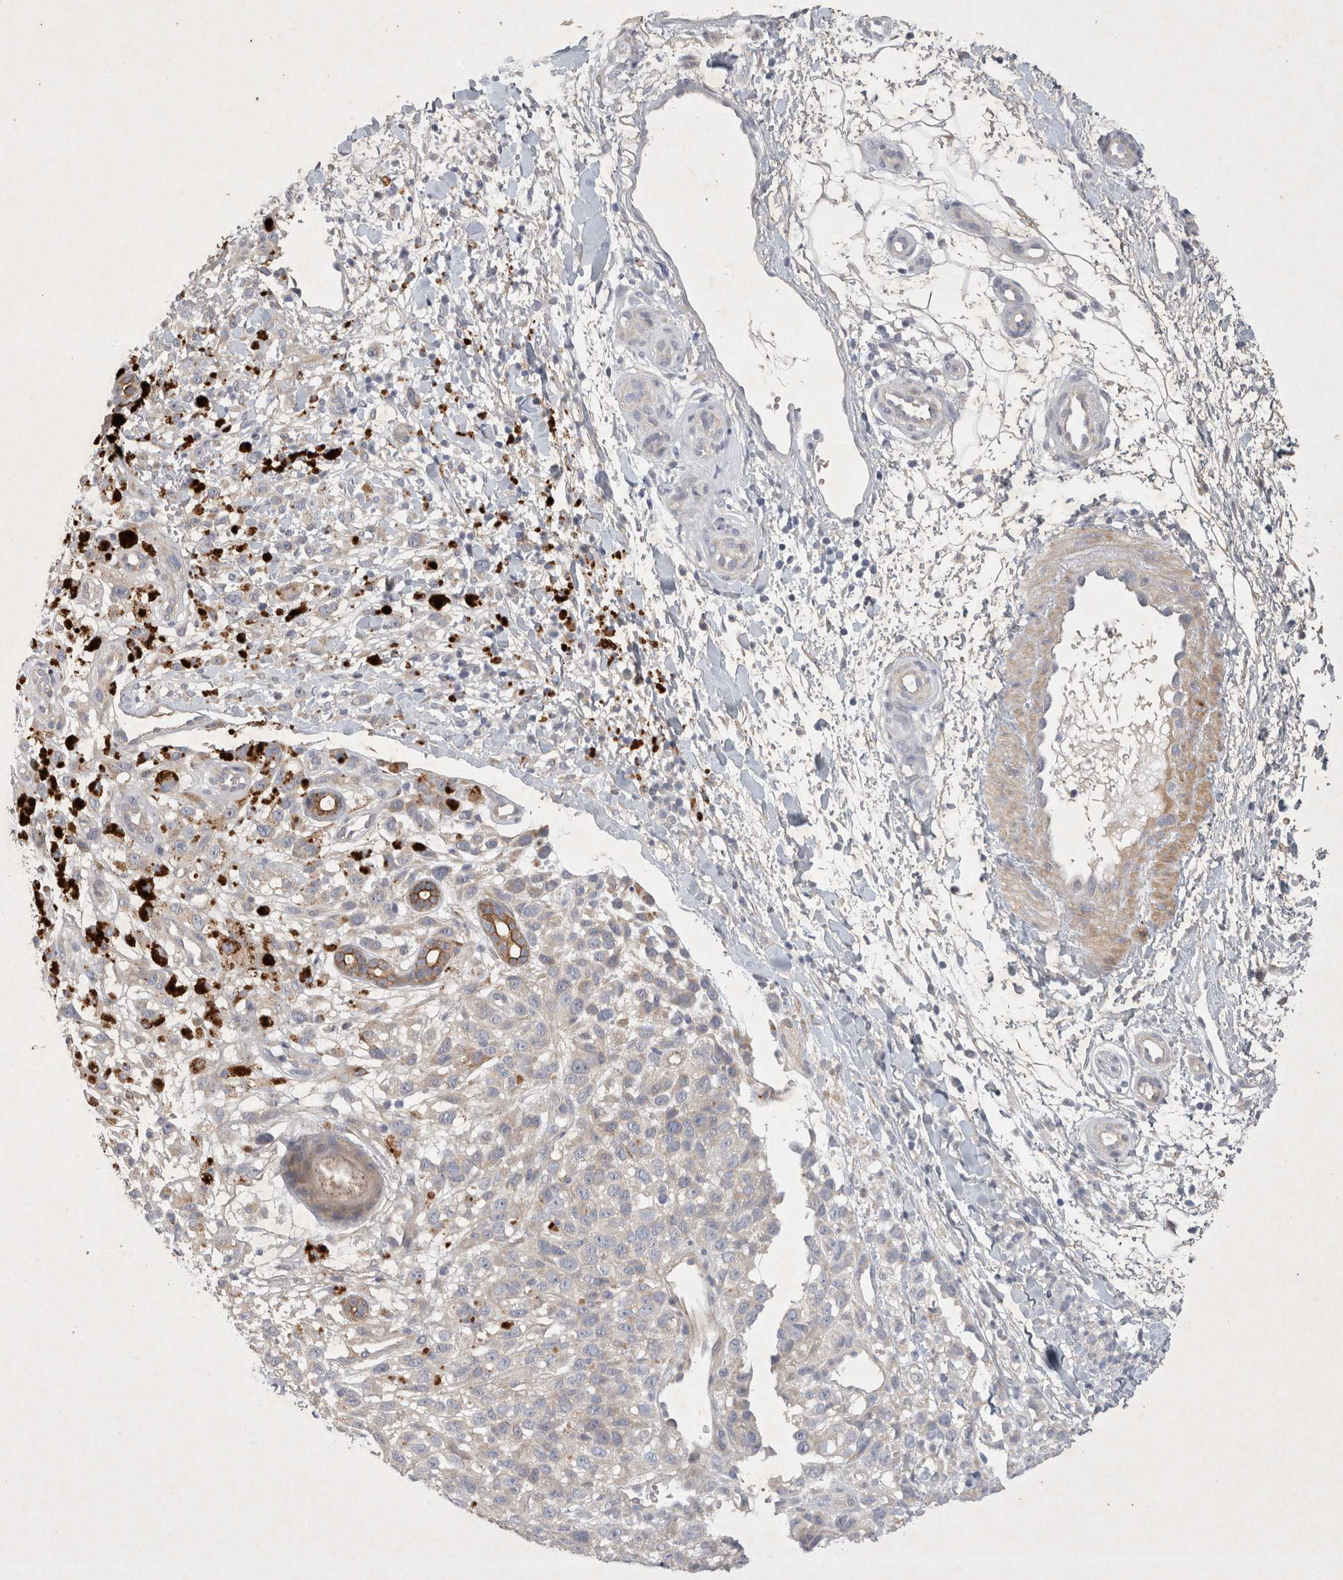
{"staining": {"intensity": "negative", "quantity": "none", "location": "none"}, "tissue": "melanoma", "cell_type": "Tumor cells", "image_type": "cancer", "snomed": [{"axis": "morphology", "description": "Malignant melanoma, Metastatic site"}, {"axis": "topography", "description": "Skin"}], "caption": "High power microscopy image of an IHC histopathology image of melanoma, revealing no significant expression in tumor cells.", "gene": "BZW2", "patient": {"sex": "female", "age": 72}}